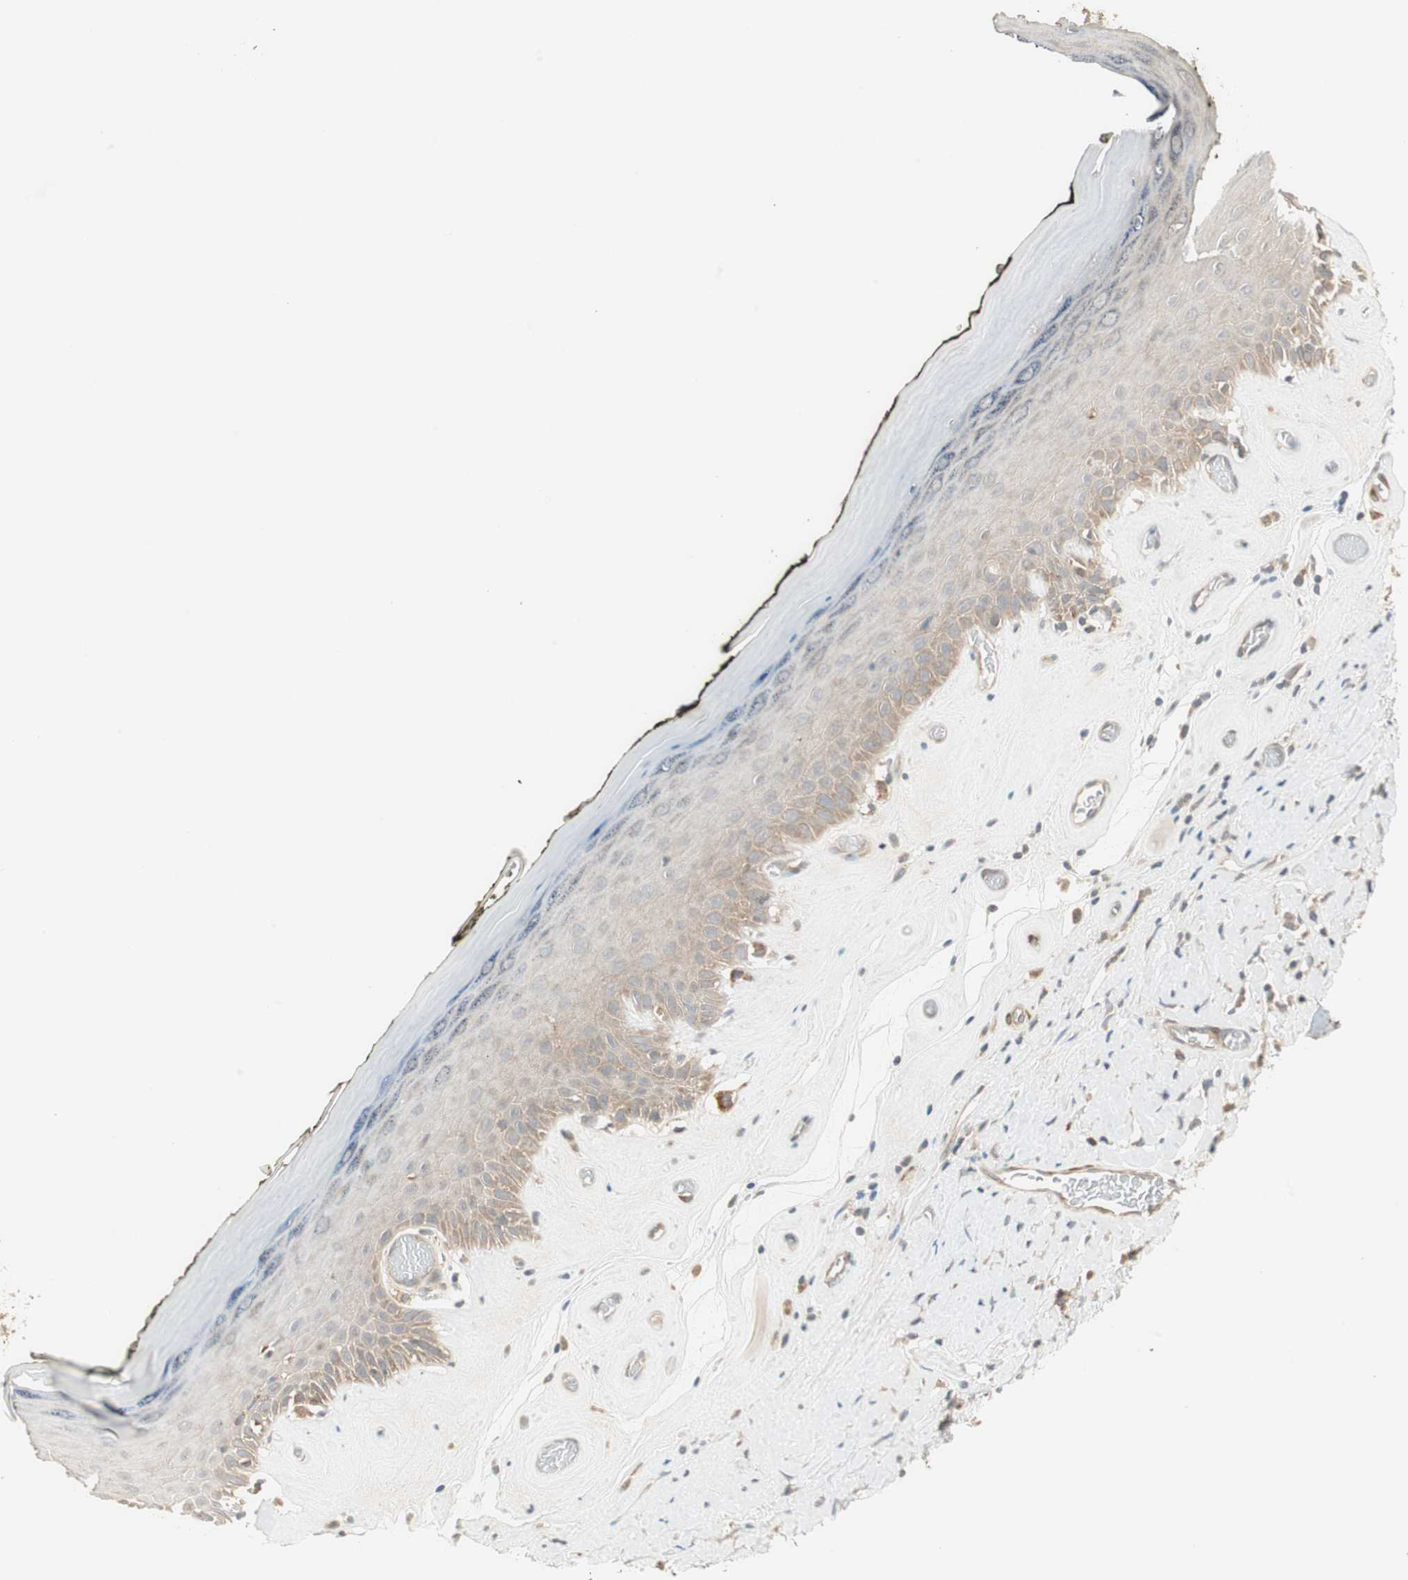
{"staining": {"intensity": "weak", "quantity": "25%-75%", "location": "cytoplasmic/membranous"}, "tissue": "skin", "cell_type": "Epidermal cells", "image_type": "normal", "snomed": [{"axis": "morphology", "description": "Normal tissue, NOS"}, {"axis": "morphology", "description": "Inflammation, NOS"}, {"axis": "topography", "description": "Vulva"}], "caption": "Immunohistochemical staining of normal human skin reveals 25%-75% levels of weak cytoplasmic/membranous protein expression in approximately 25%-75% of epidermal cells. Immunohistochemistry stains the protein in brown and the nuclei are stained blue.", "gene": "SFRP1", "patient": {"sex": "female", "age": 84}}